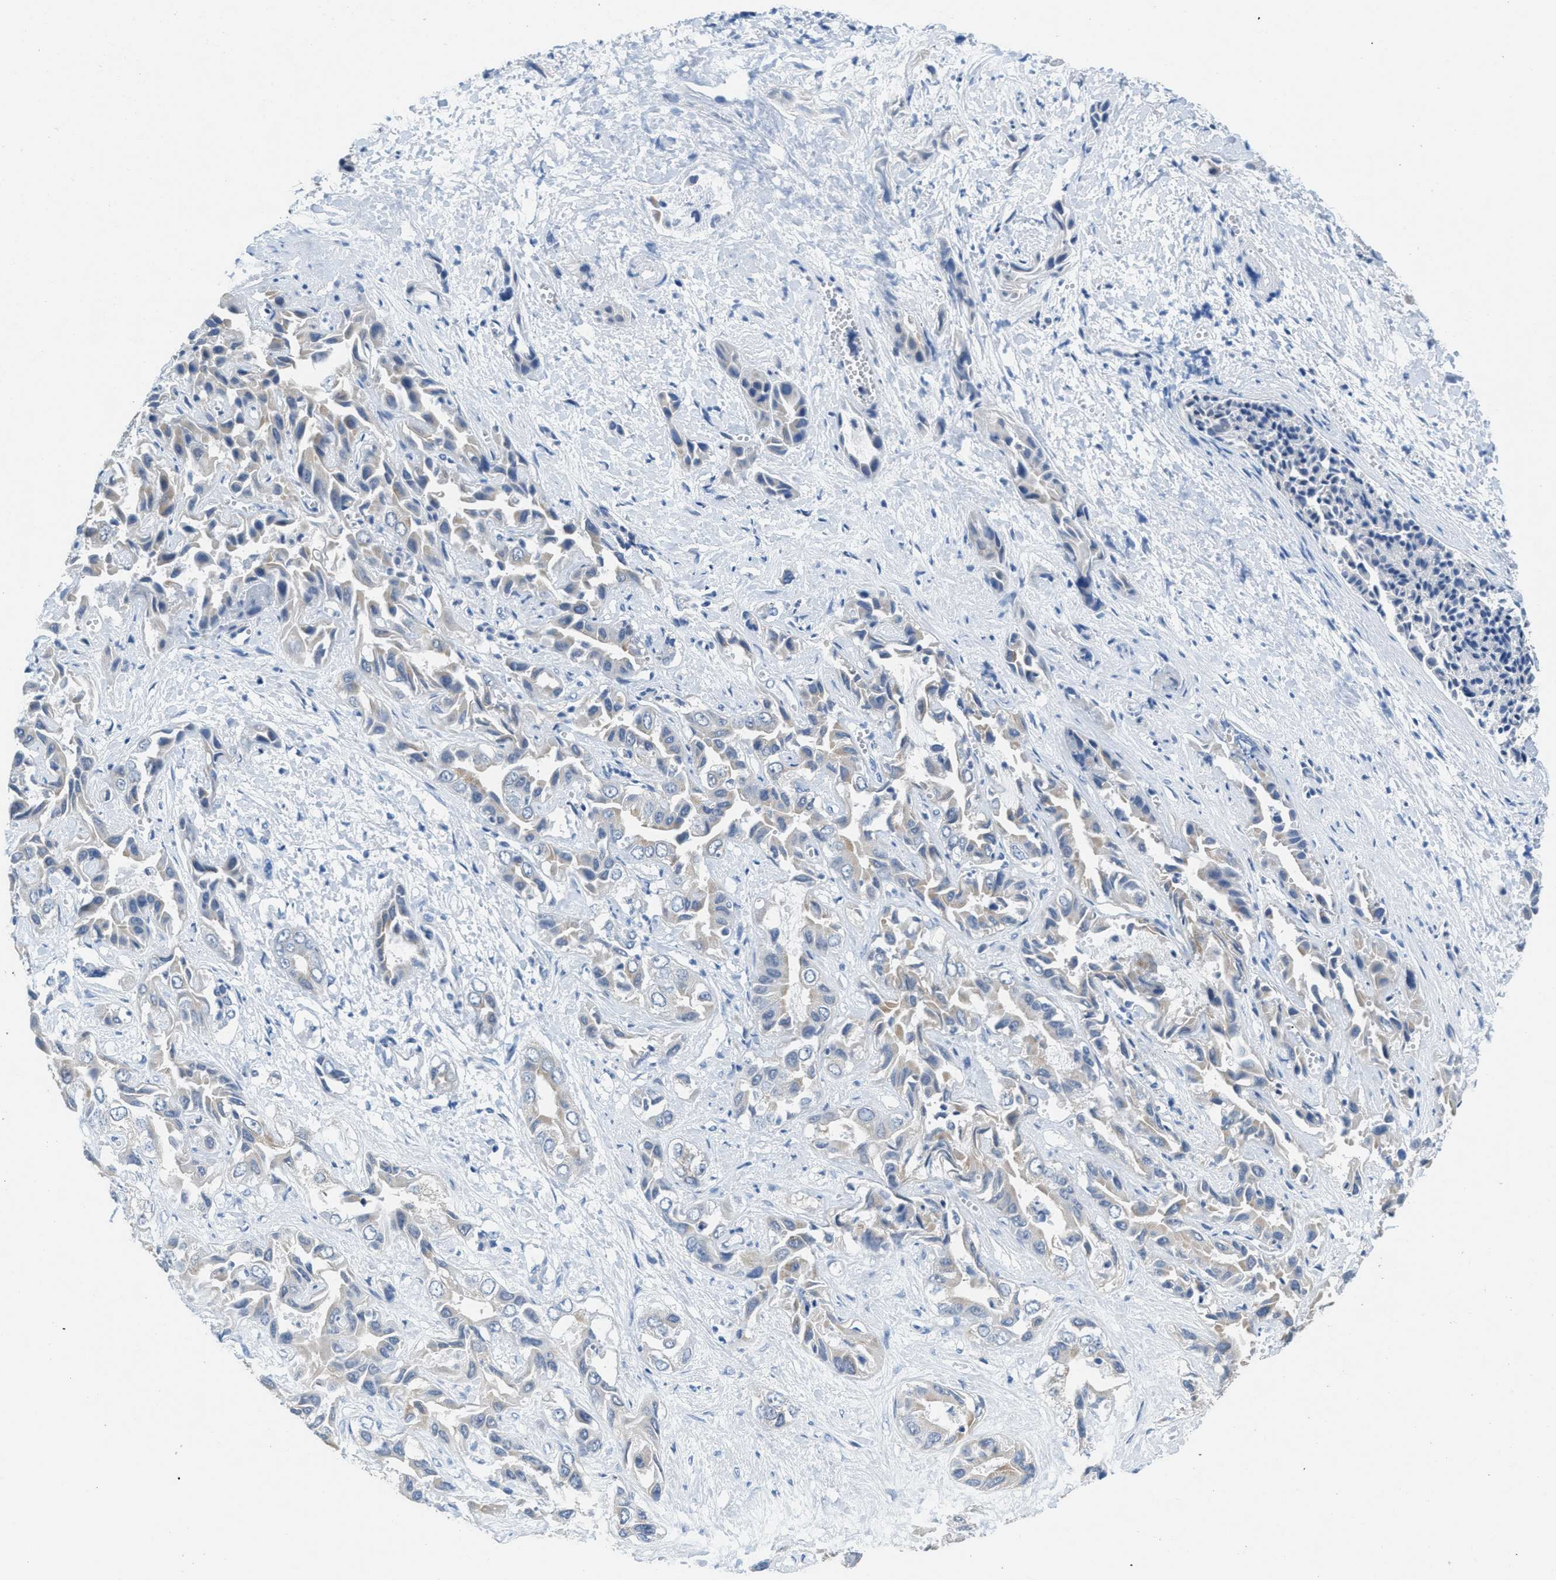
{"staining": {"intensity": "moderate", "quantity": "<25%", "location": "cytoplasmic/membranous"}, "tissue": "liver cancer", "cell_type": "Tumor cells", "image_type": "cancer", "snomed": [{"axis": "morphology", "description": "Cholangiocarcinoma"}, {"axis": "topography", "description": "Liver"}], "caption": "Immunohistochemical staining of liver cancer (cholangiocarcinoma) shows low levels of moderate cytoplasmic/membranous positivity in about <25% of tumor cells.", "gene": "TOMM70", "patient": {"sex": "female", "age": 52}}